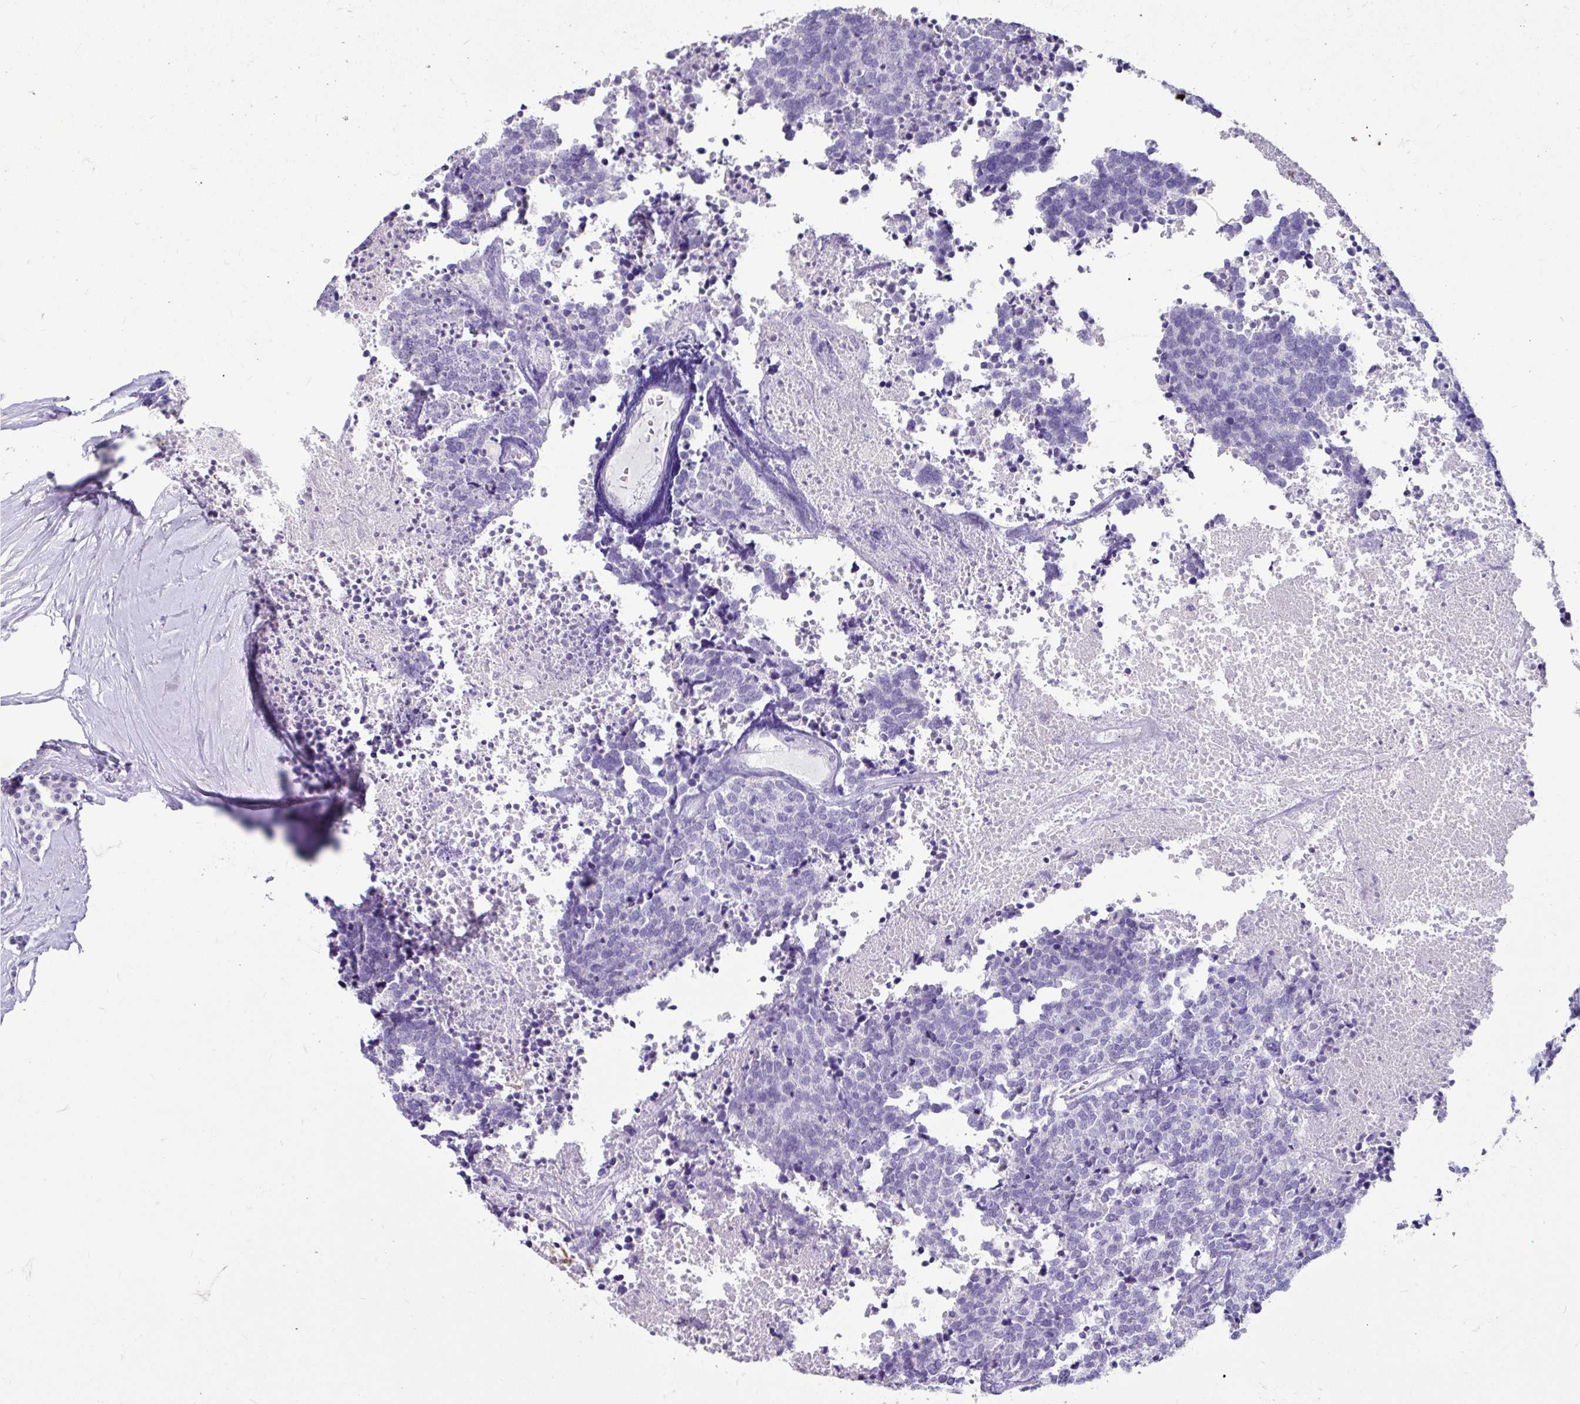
{"staining": {"intensity": "negative", "quantity": "none", "location": "none"}, "tissue": "carcinoid", "cell_type": "Tumor cells", "image_type": "cancer", "snomed": [{"axis": "morphology", "description": "Carcinoid, malignant, NOS"}, {"axis": "topography", "description": "Skin"}], "caption": "The image reveals no significant staining in tumor cells of carcinoid.", "gene": "ANKRD1", "patient": {"sex": "female", "age": 79}}